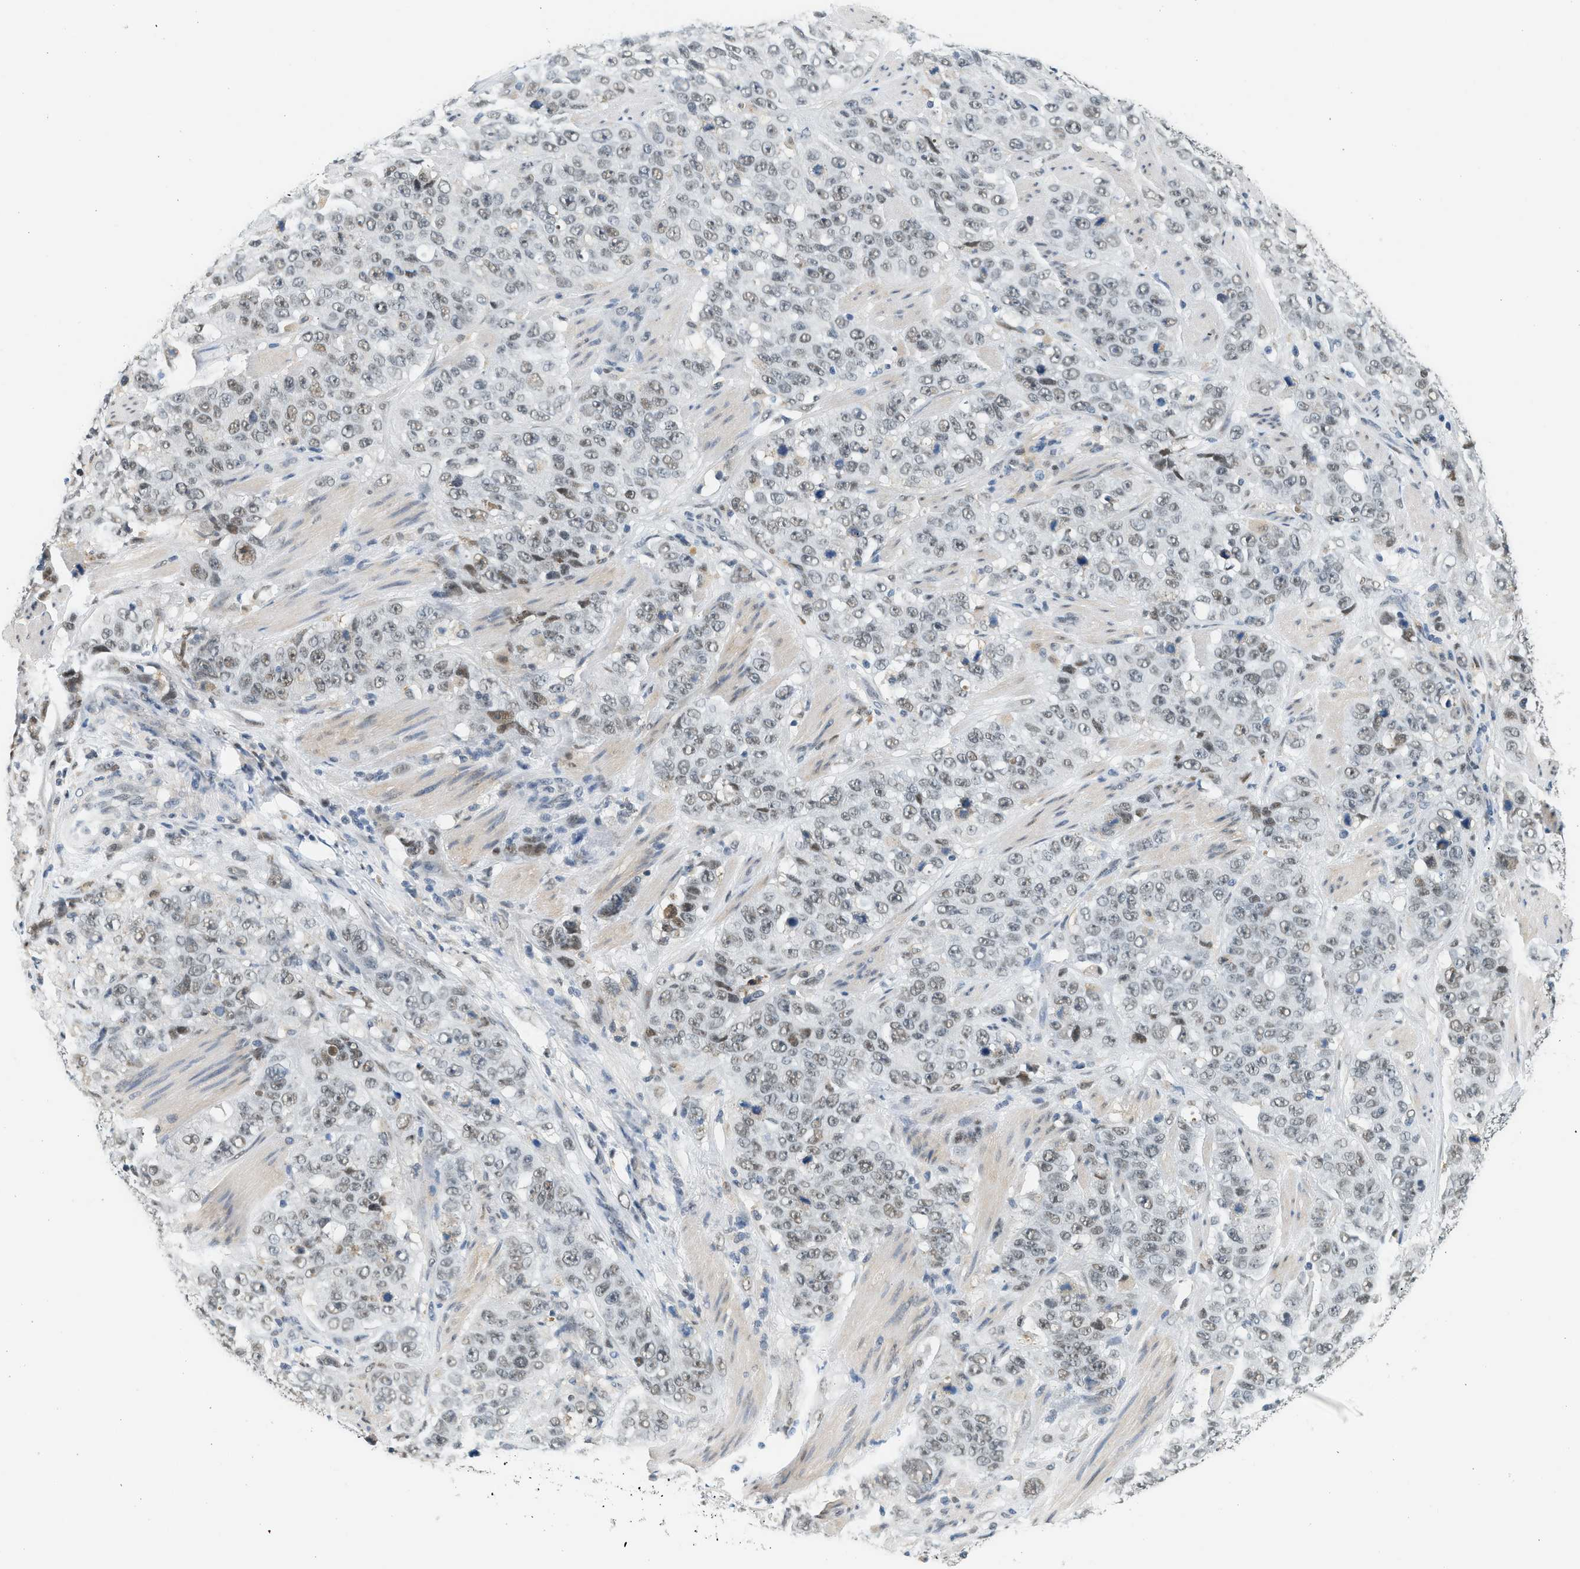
{"staining": {"intensity": "weak", "quantity": "25%-75%", "location": "nuclear"}, "tissue": "stomach cancer", "cell_type": "Tumor cells", "image_type": "cancer", "snomed": [{"axis": "morphology", "description": "Adenocarcinoma, NOS"}, {"axis": "topography", "description": "Stomach"}], "caption": "Weak nuclear positivity is appreciated in approximately 25%-75% of tumor cells in stomach adenocarcinoma. The protein is stained brown, and the nuclei are stained in blue (DAB (3,3'-diaminobenzidine) IHC with brightfield microscopy, high magnification).", "gene": "HIPK1", "patient": {"sex": "male", "age": 48}}